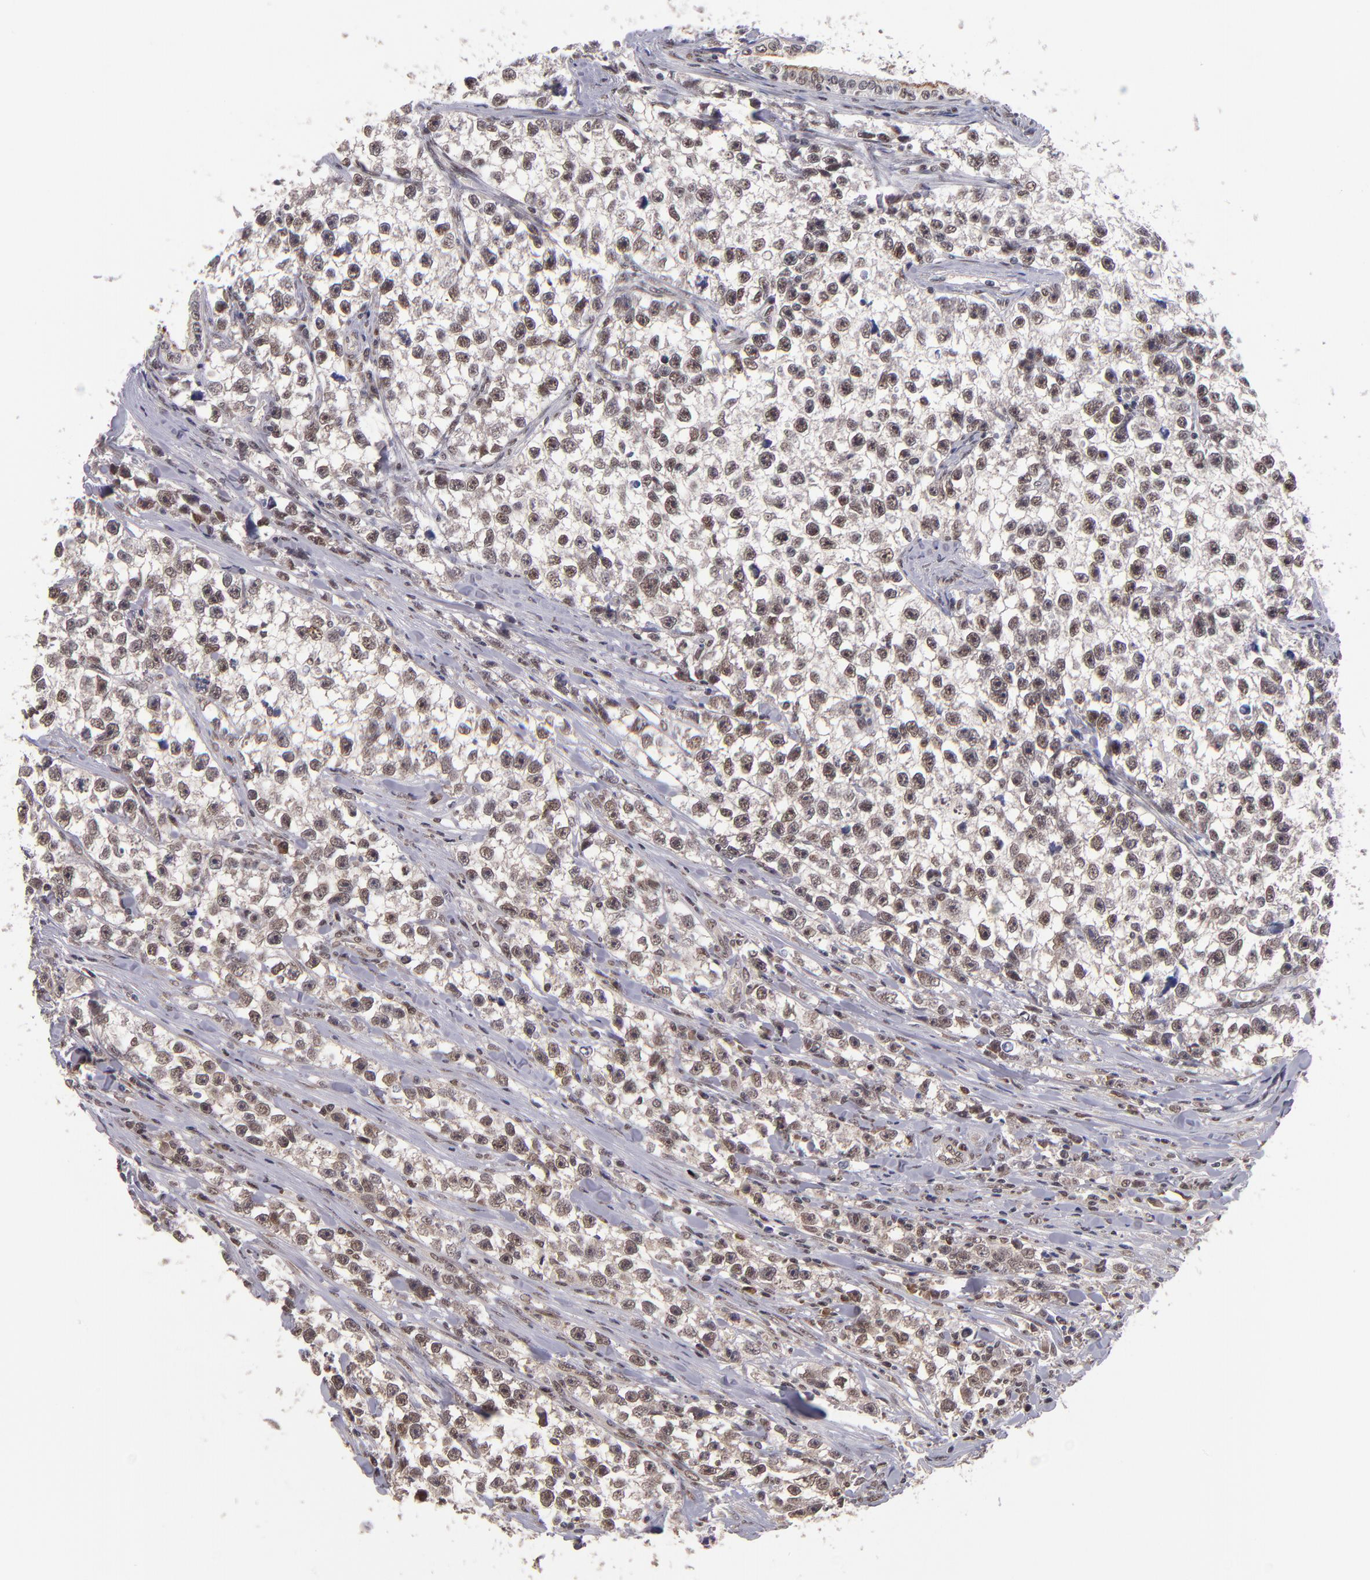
{"staining": {"intensity": "moderate", "quantity": ">75%", "location": "nuclear"}, "tissue": "testis cancer", "cell_type": "Tumor cells", "image_type": "cancer", "snomed": [{"axis": "morphology", "description": "Seminoma, NOS"}, {"axis": "morphology", "description": "Carcinoma, Embryonal, NOS"}, {"axis": "topography", "description": "Testis"}], "caption": "Human seminoma (testis) stained for a protein (brown) shows moderate nuclear positive expression in approximately >75% of tumor cells.", "gene": "EP300", "patient": {"sex": "male", "age": 30}}